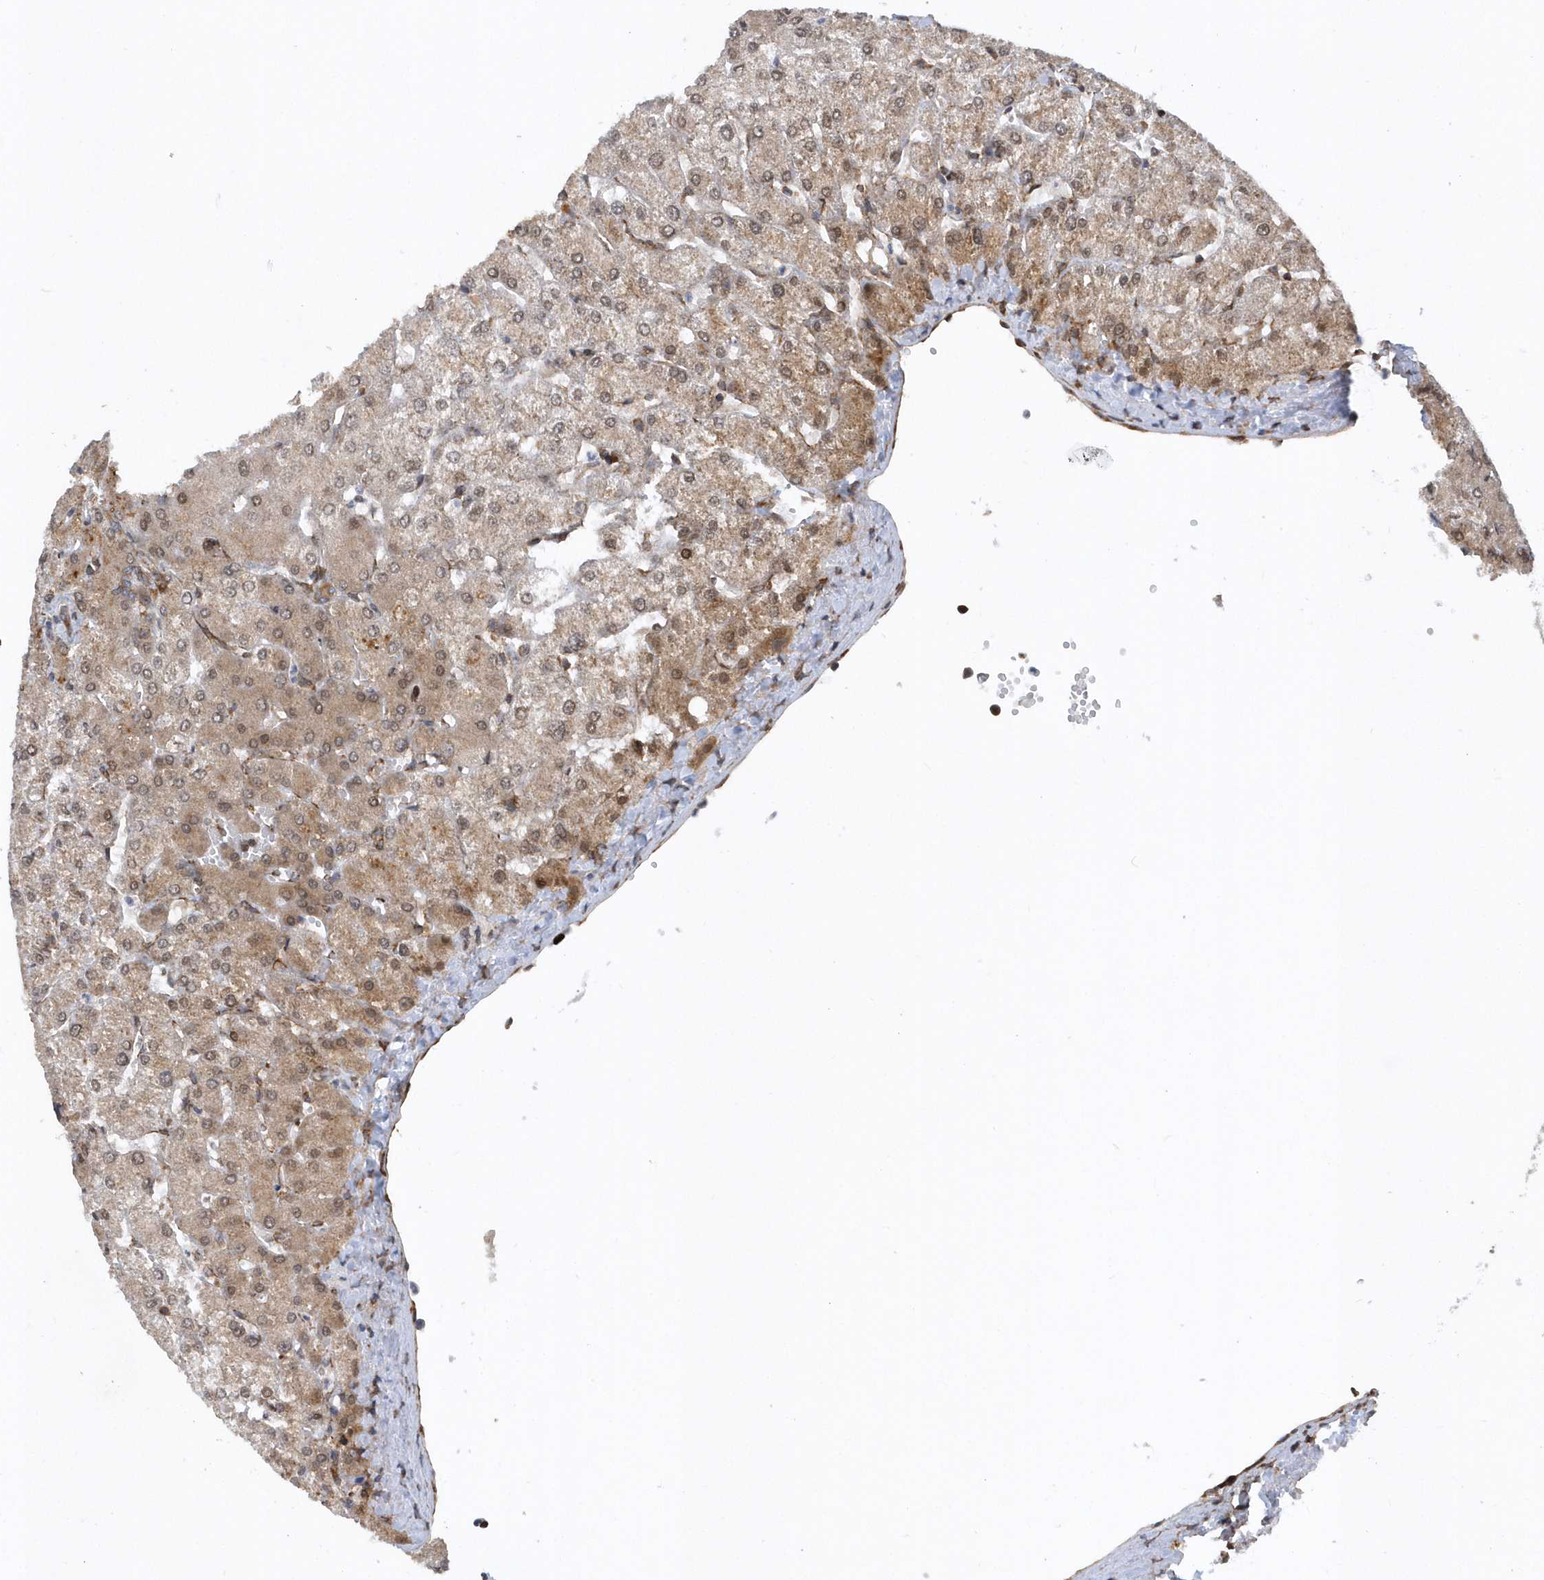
{"staining": {"intensity": "moderate", "quantity": "25%-75%", "location": "cytoplasmic/membranous"}, "tissue": "liver", "cell_type": "Cholangiocytes", "image_type": "normal", "snomed": [{"axis": "morphology", "description": "Normal tissue, NOS"}, {"axis": "topography", "description": "Liver"}], "caption": "Immunohistochemical staining of benign human liver reveals 25%-75% levels of moderate cytoplasmic/membranous protein positivity in about 25%-75% of cholangiocytes.", "gene": "PHF1", "patient": {"sex": "female", "age": 54}}